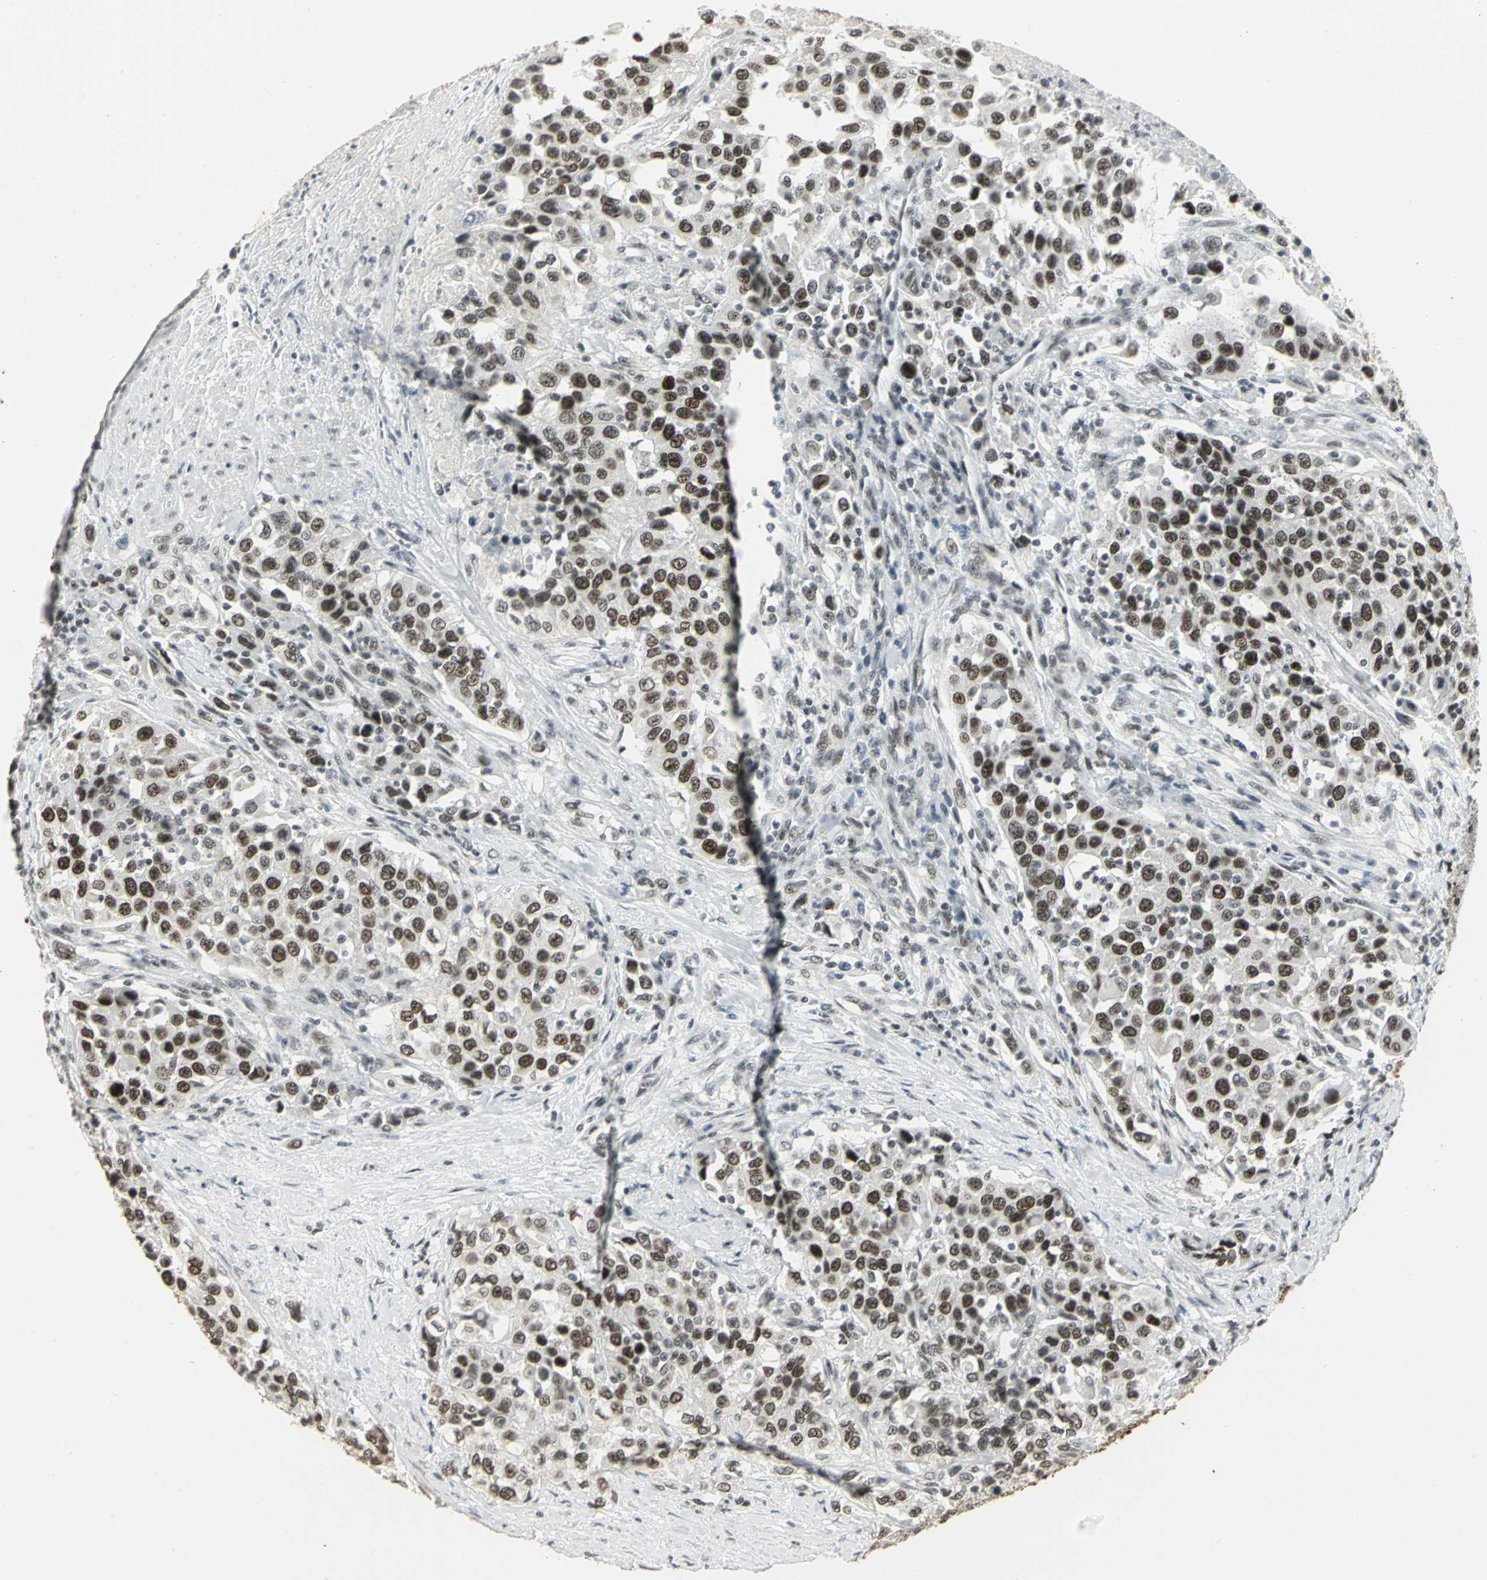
{"staining": {"intensity": "strong", "quantity": ">75%", "location": "nuclear"}, "tissue": "urothelial cancer", "cell_type": "Tumor cells", "image_type": "cancer", "snomed": [{"axis": "morphology", "description": "Urothelial carcinoma, High grade"}, {"axis": "topography", "description": "Urinary bladder"}], "caption": "Protein staining of urothelial carcinoma (high-grade) tissue demonstrates strong nuclear staining in approximately >75% of tumor cells.", "gene": "CBX3", "patient": {"sex": "female", "age": 80}}